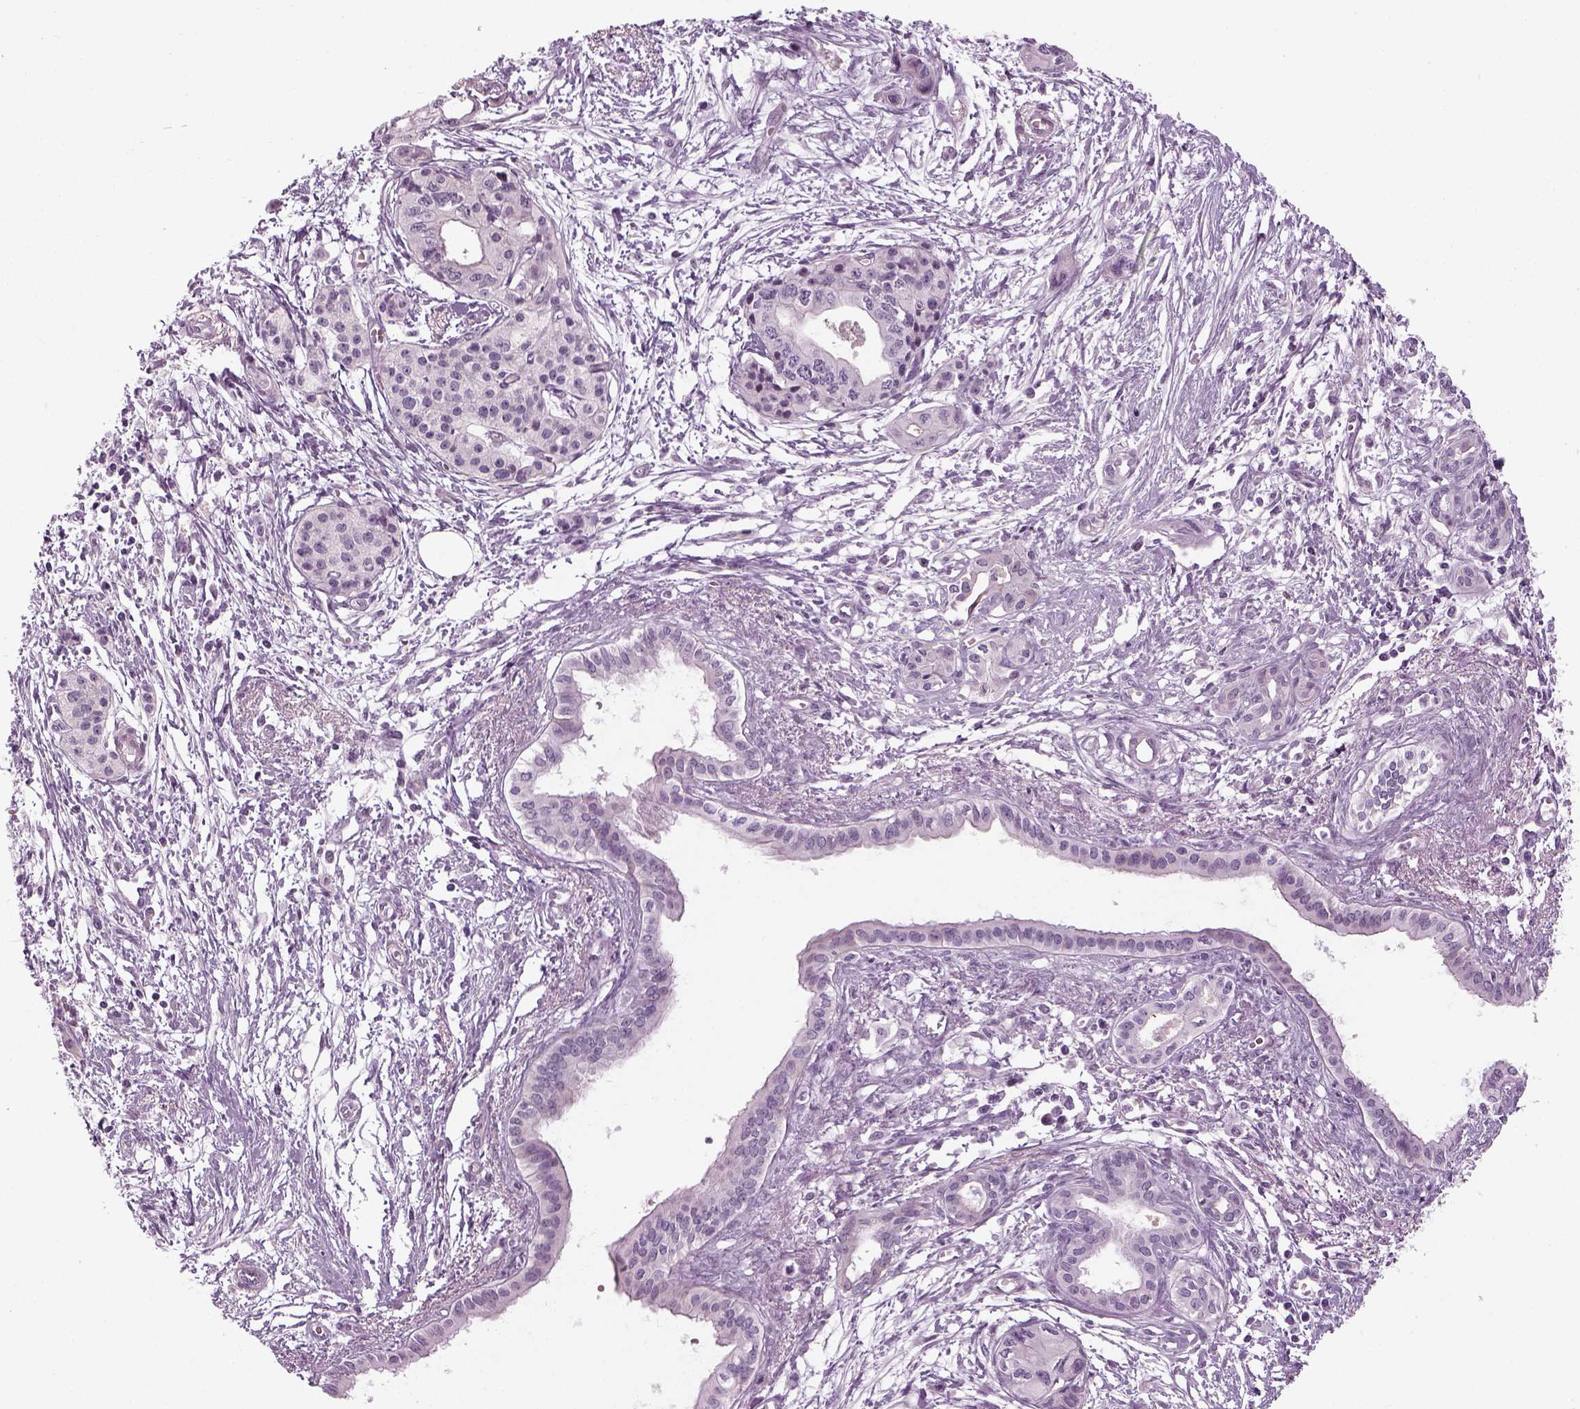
{"staining": {"intensity": "negative", "quantity": "none", "location": "none"}, "tissue": "pancreatic cancer", "cell_type": "Tumor cells", "image_type": "cancer", "snomed": [{"axis": "morphology", "description": "Adenocarcinoma, NOS"}, {"axis": "topography", "description": "Pancreas"}], "caption": "Immunohistochemical staining of human pancreatic cancer (adenocarcinoma) exhibits no significant positivity in tumor cells.", "gene": "LRRIQ3", "patient": {"sex": "female", "age": 76}}